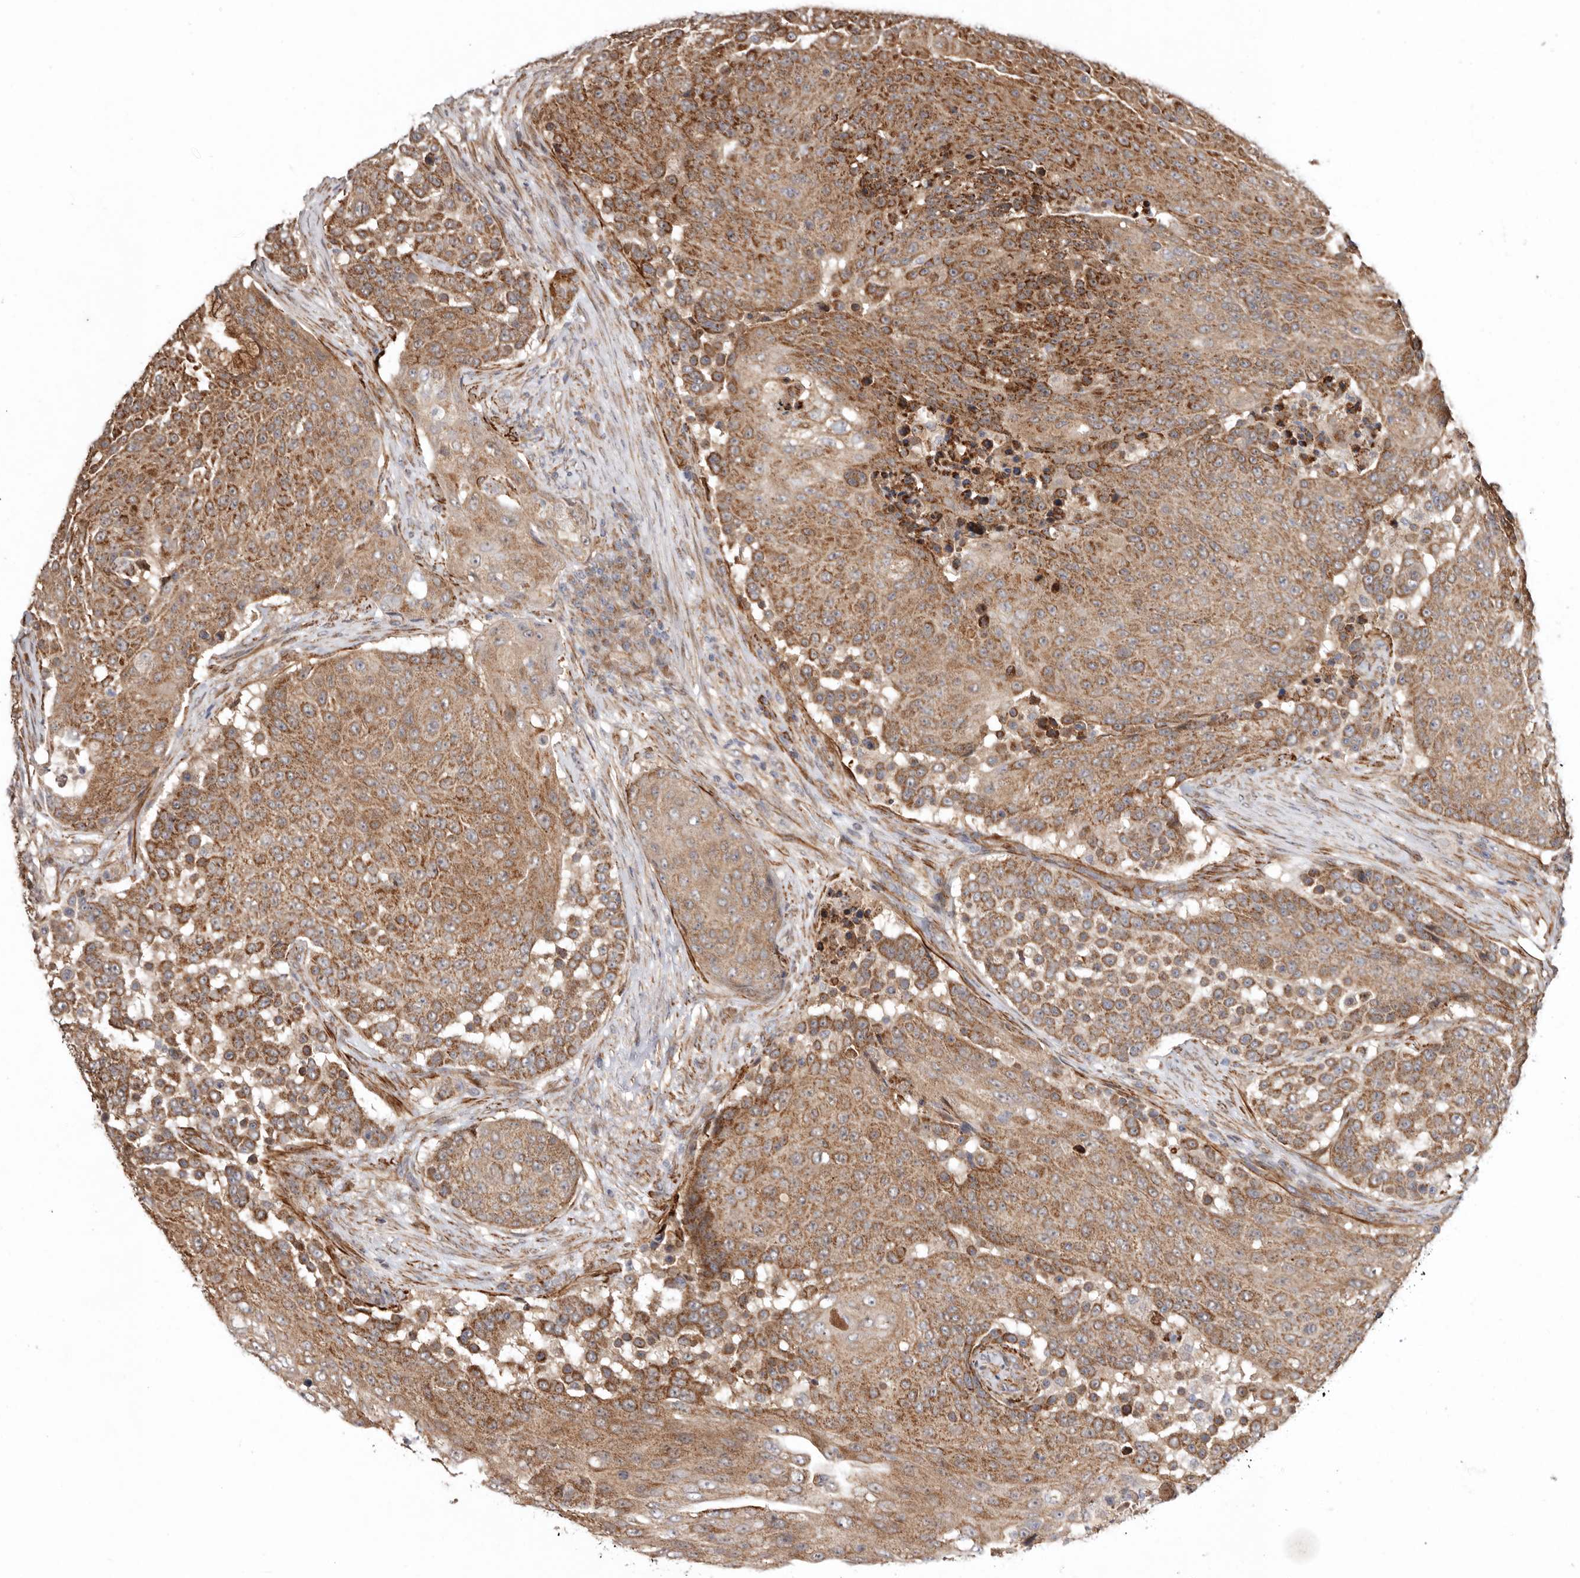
{"staining": {"intensity": "moderate", "quantity": ">75%", "location": "cytoplasmic/membranous"}, "tissue": "urothelial cancer", "cell_type": "Tumor cells", "image_type": "cancer", "snomed": [{"axis": "morphology", "description": "Urothelial carcinoma, High grade"}, {"axis": "topography", "description": "Urinary bladder"}], "caption": "IHC photomicrograph of neoplastic tissue: human high-grade urothelial carcinoma stained using immunohistochemistry shows medium levels of moderate protein expression localized specifically in the cytoplasmic/membranous of tumor cells, appearing as a cytoplasmic/membranous brown color.", "gene": "PROKR1", "patient": {"sex": "female", "age": 63}}